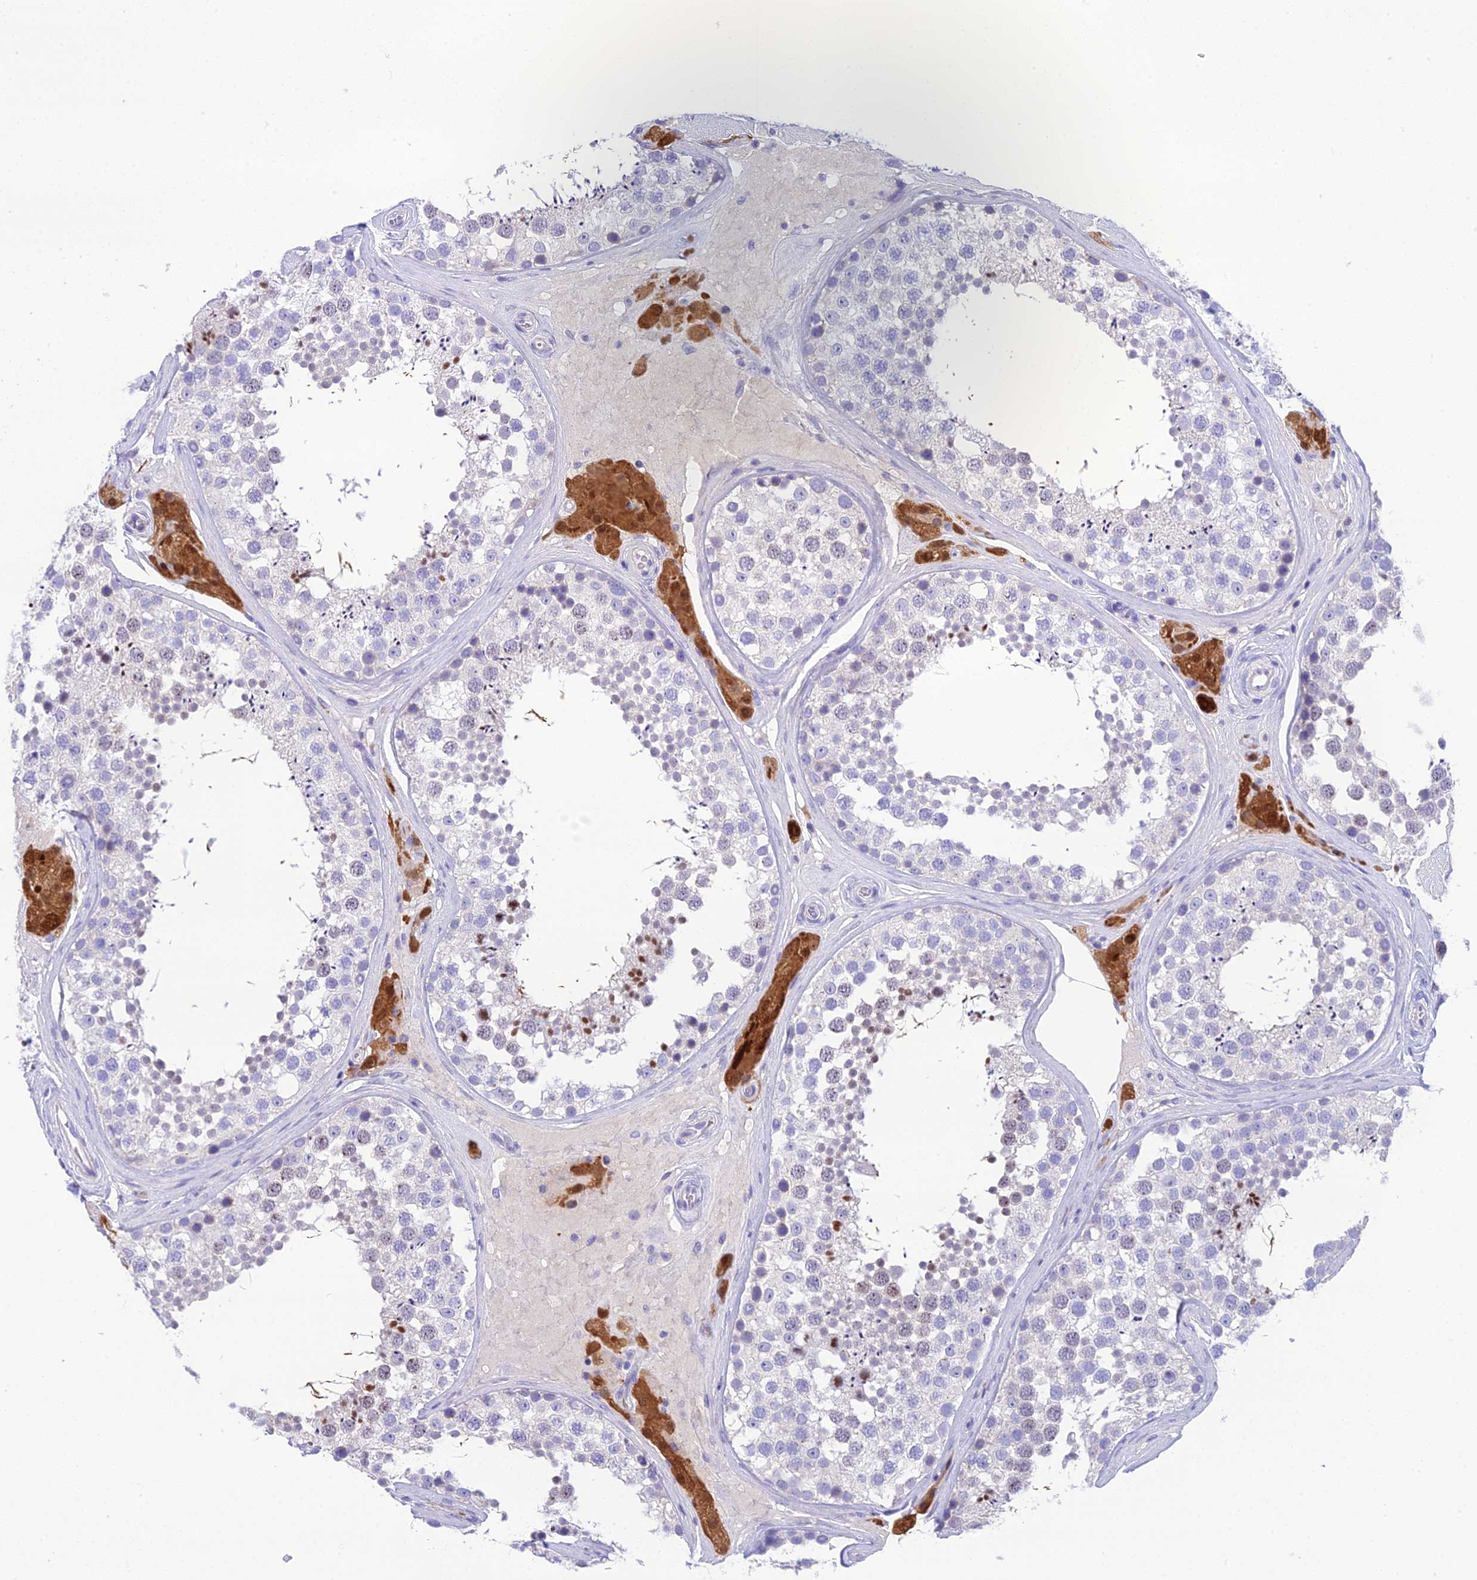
{"staining": {"intensity": "moderate", "quantity": "<25%", "location": "nuclear"}, "tissue": "testis", "cell_type": "Cells in seminiferous ducts", "image_type": "normal", "snomed": [{"axis": "morphology", "description": "Normal tissue, NOS"}, {"axis": "topography", "description": "Testis"}], "caption": "Benign testis exhibits moderate nuclear expression in approximately <25% of cells in seminiferous ducts, visualized by immunohistochemistry. (Stains: DAB in brown, nuclei in blue, Microscopy: brightfield microscopy at high magnification).", "gene": "KIAA0408", "patient": {"sex": "male", "age": 46}}